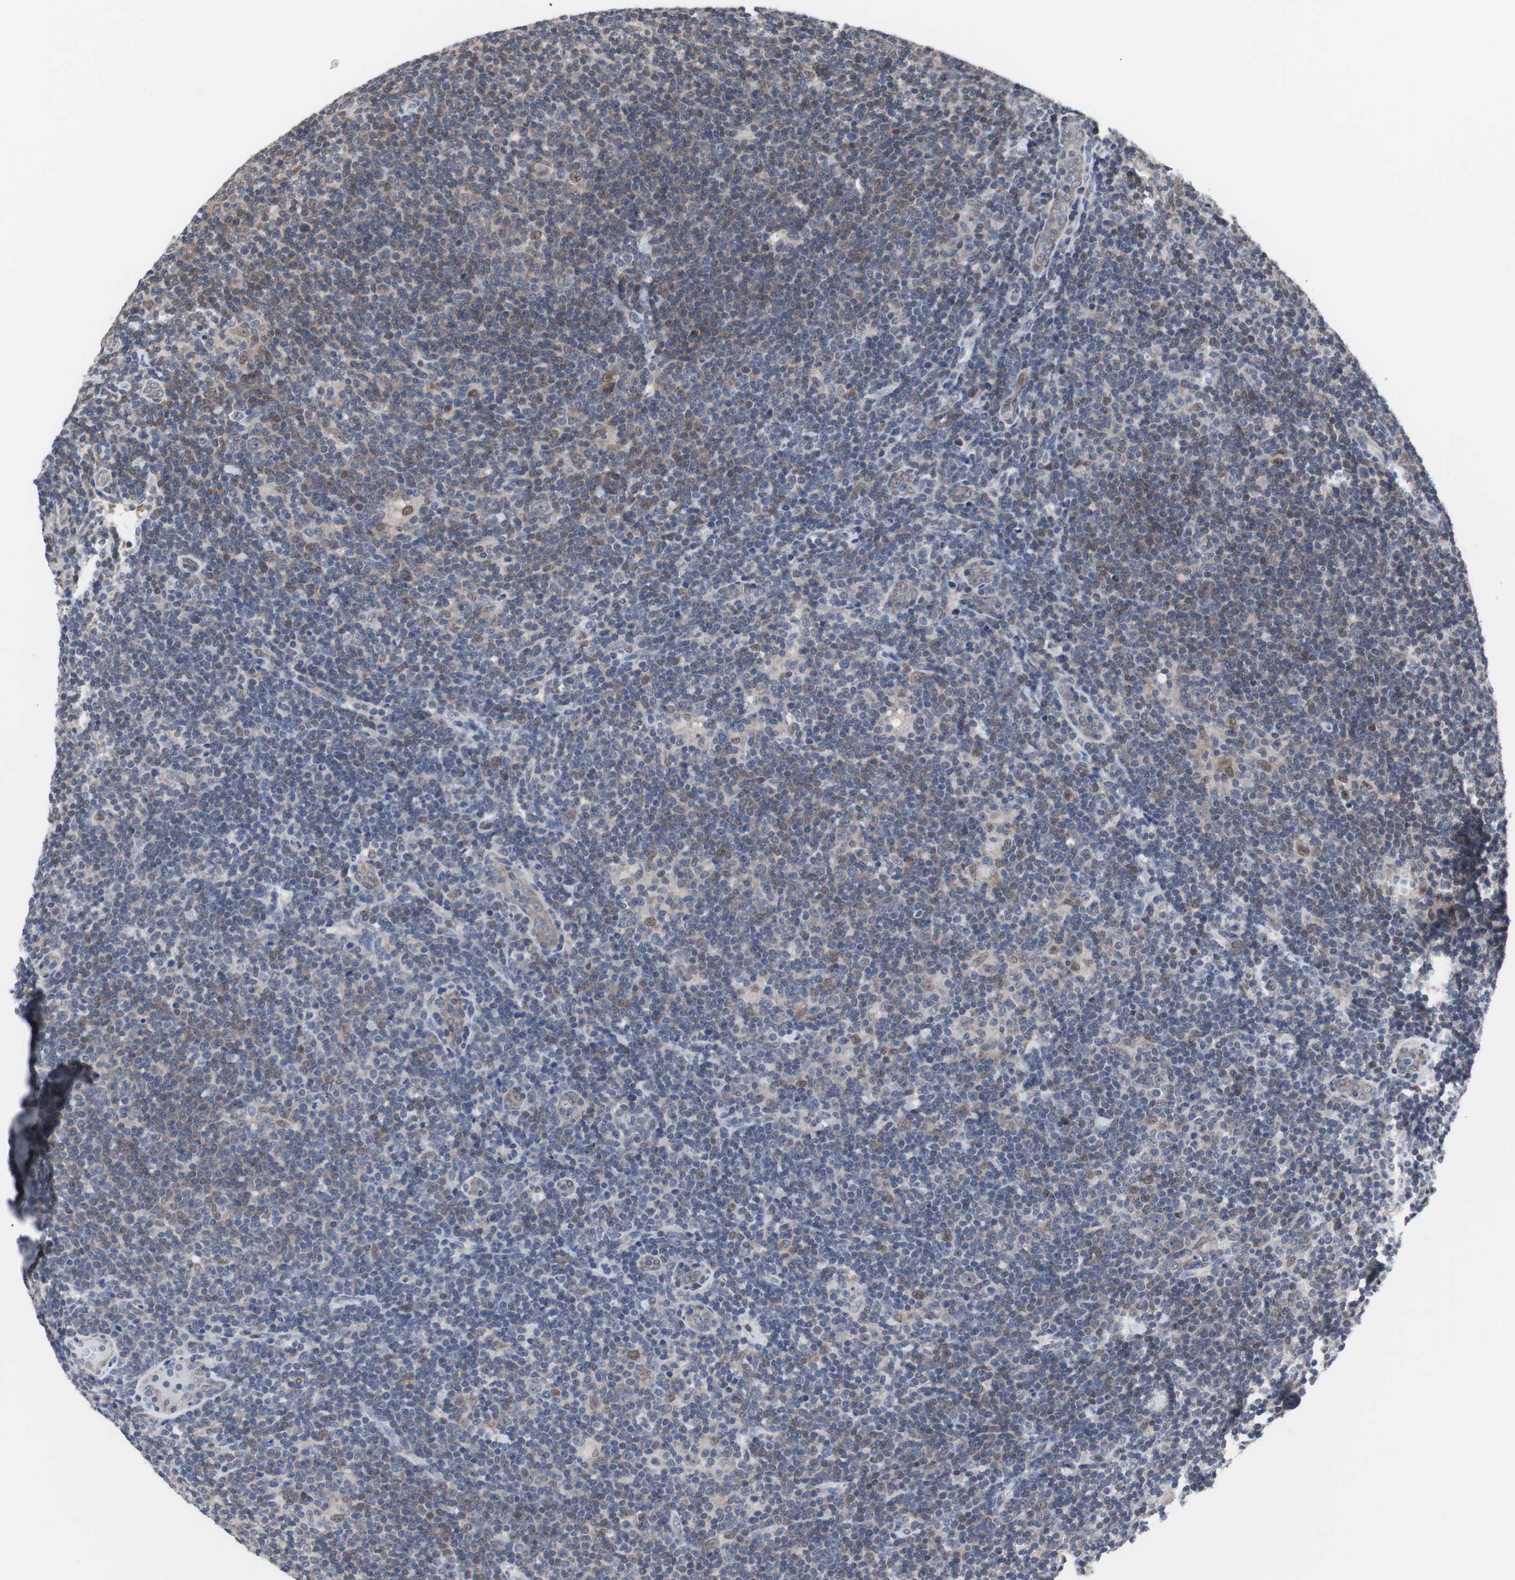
{"staining": {"intensity": "moderate", "quantity": "<25%", "location": "cytoplasmic/membranous,nuclear"}, "tissue": "lymphoma", "cell_type": "Tumor cells", "image_type": "cancer", "snomed": [{"axis": "morphology", "description": "Hodgkin's disease, NOS"}, {"axis": "topography", "description": "Lymph node"}], "caption": "Lymphoma stained with a protein marker demonstrates moderate staining in tumor cells.", "gene": "RBM47", "patient": {"sex": "female", "age": 57}}